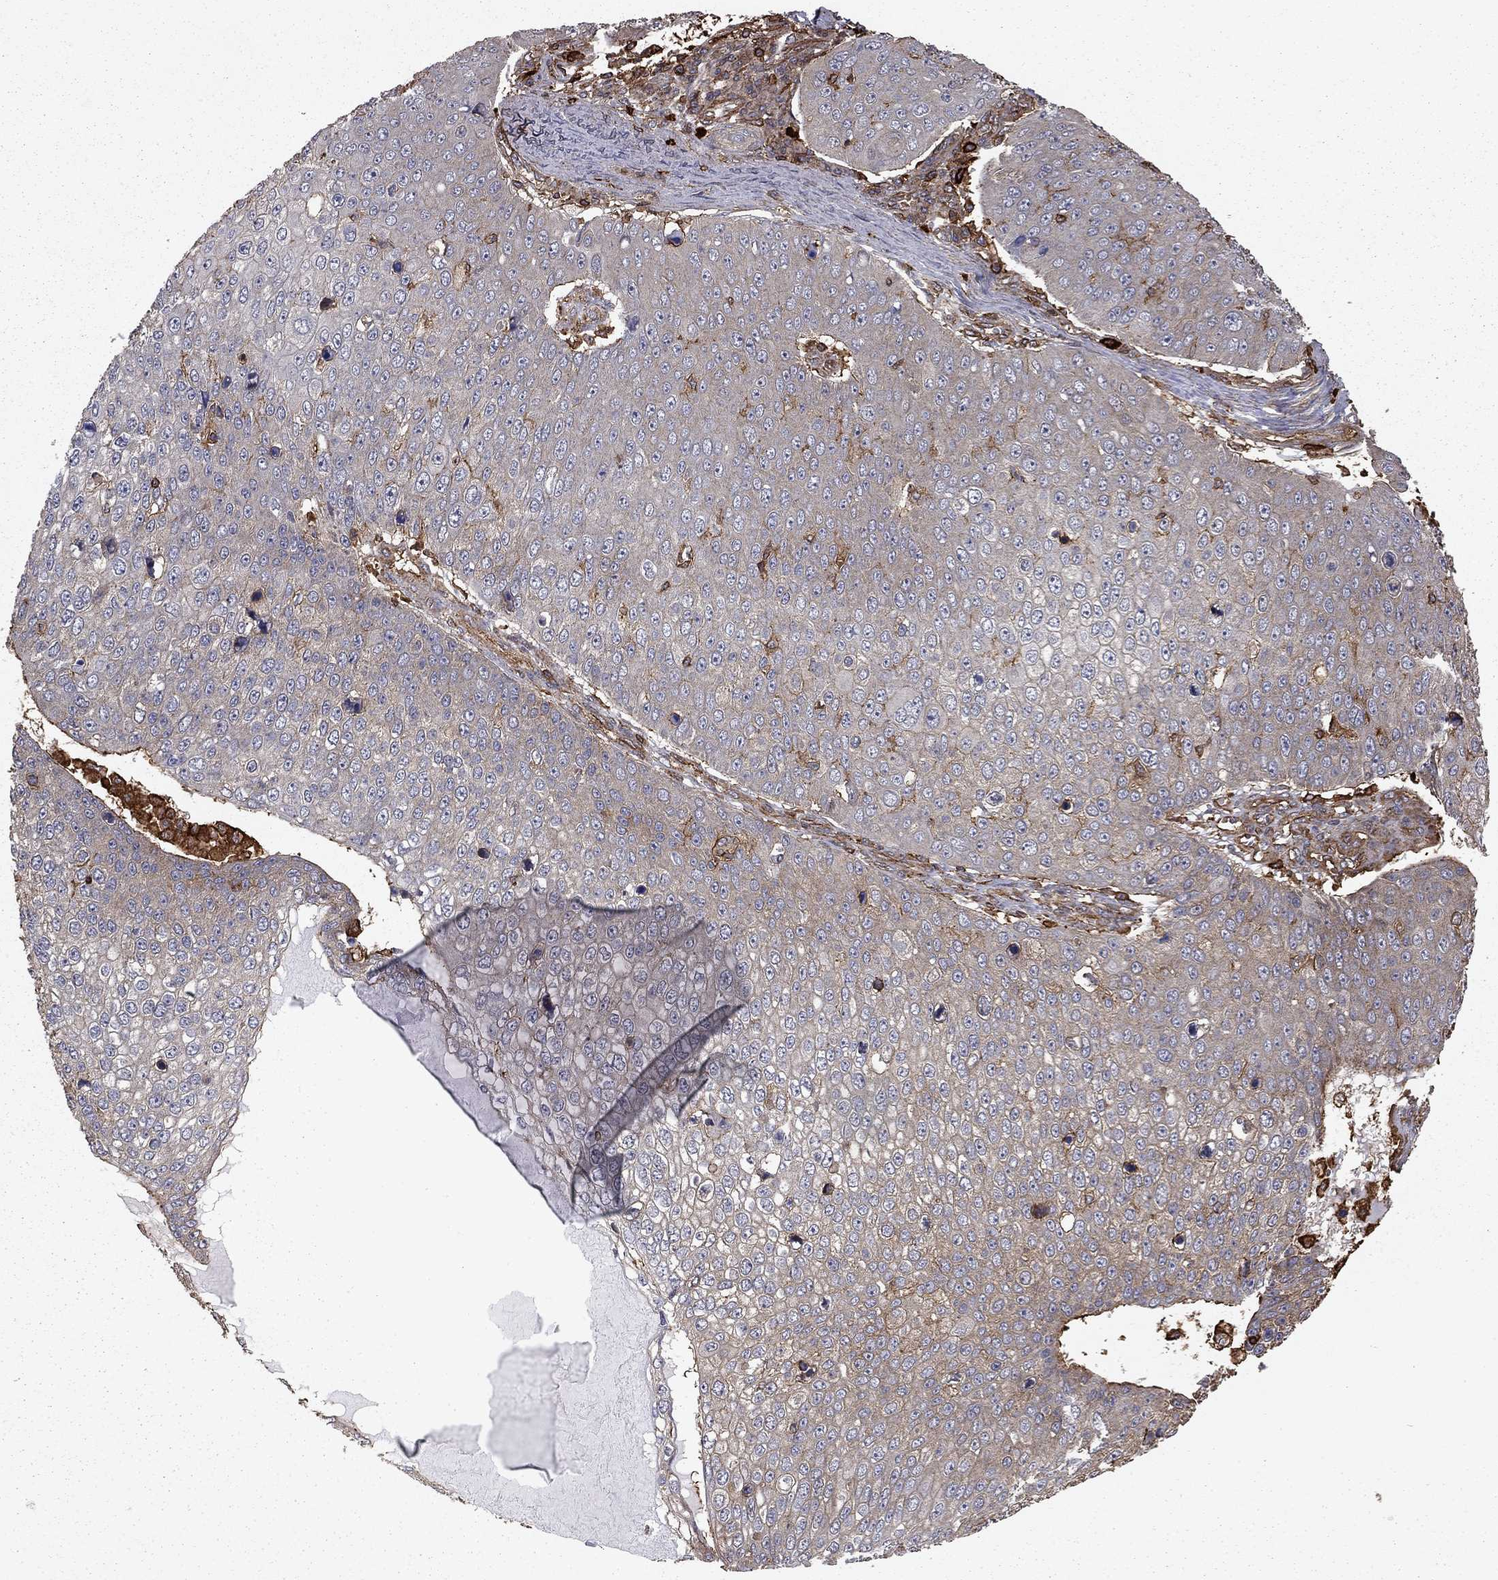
{"staining": {"intensity": "negative", "quantity": "none", "location": "none"}, "tissue": "skin cancer", "cell_type": "Tumor cells", "image_type": "cancer", "snomed": [{"axis": "morphology", "description": "Squamous cell carcinoma, NOS"}, {"axis": "topography", "description": "Skin"}], "caption": "The image reveals no significant positivity in tumor cells of skin cancer.", "gene": "HABP4", "patient": {"sex": "male", "age": 71}}